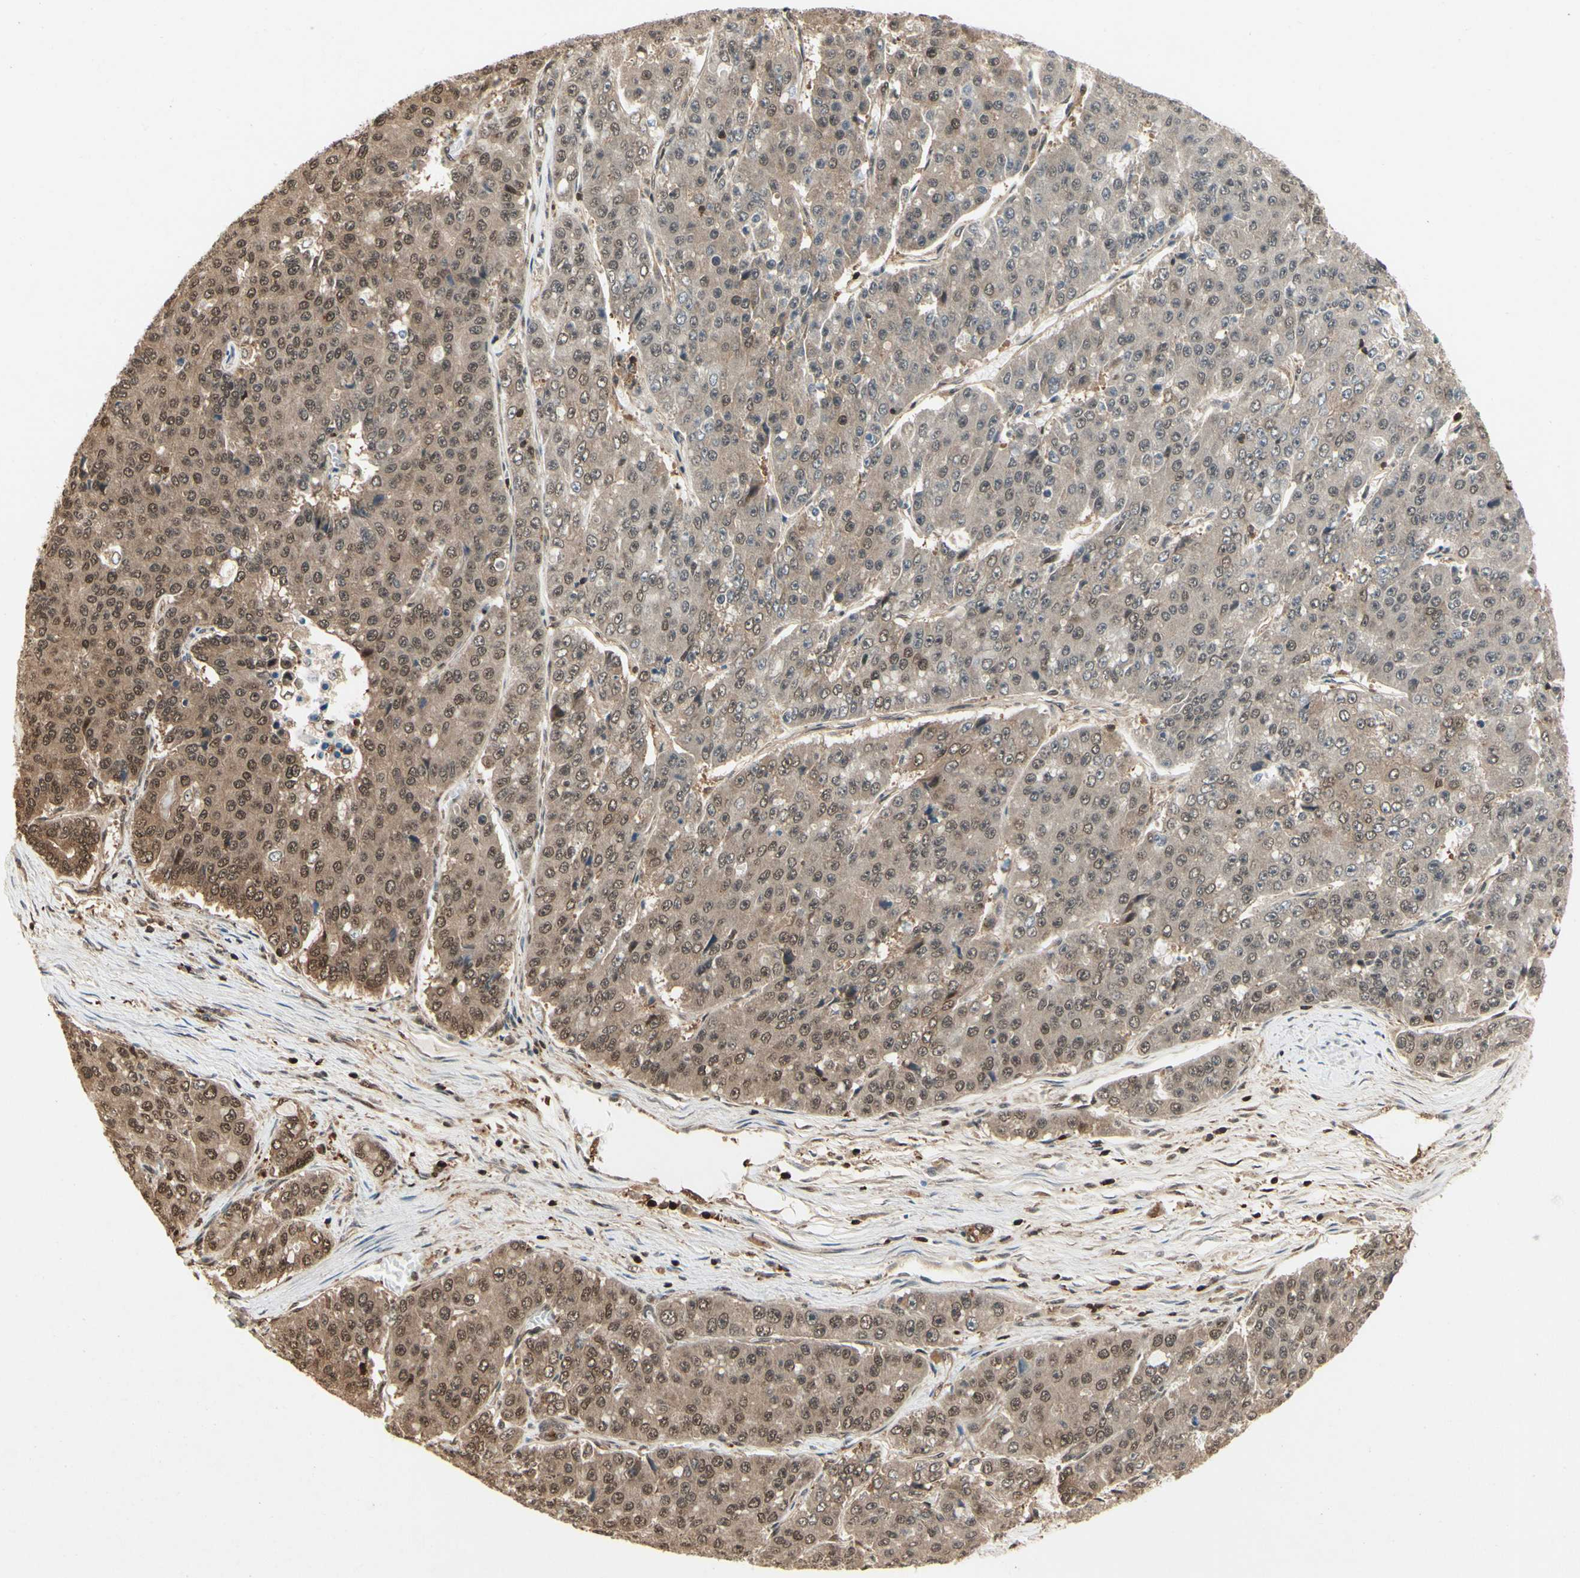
{"staining": {"intensity": "moderate", "quantity": ">75%", "location": "cytoplasmic/membranous"}, "tissue": "pancreatic cancer", "cell_type": "Tumor cells", "image_type": "cancer", "snomed": [{"axis": "morphology", "description": "Adenocarcinoma, NOS"}, {"axis": "topography", "description": "Pancreas"}], "caption": "Immunohistochemical staining of pancreatic cancer (adenocarcinoma) reveals medium levels of moderate cytoplasmic/membranous protein positivity in about >75% of tumor cells.", "gene": "YWHAQ", "patient": {"sex": "male", "age": 50}}